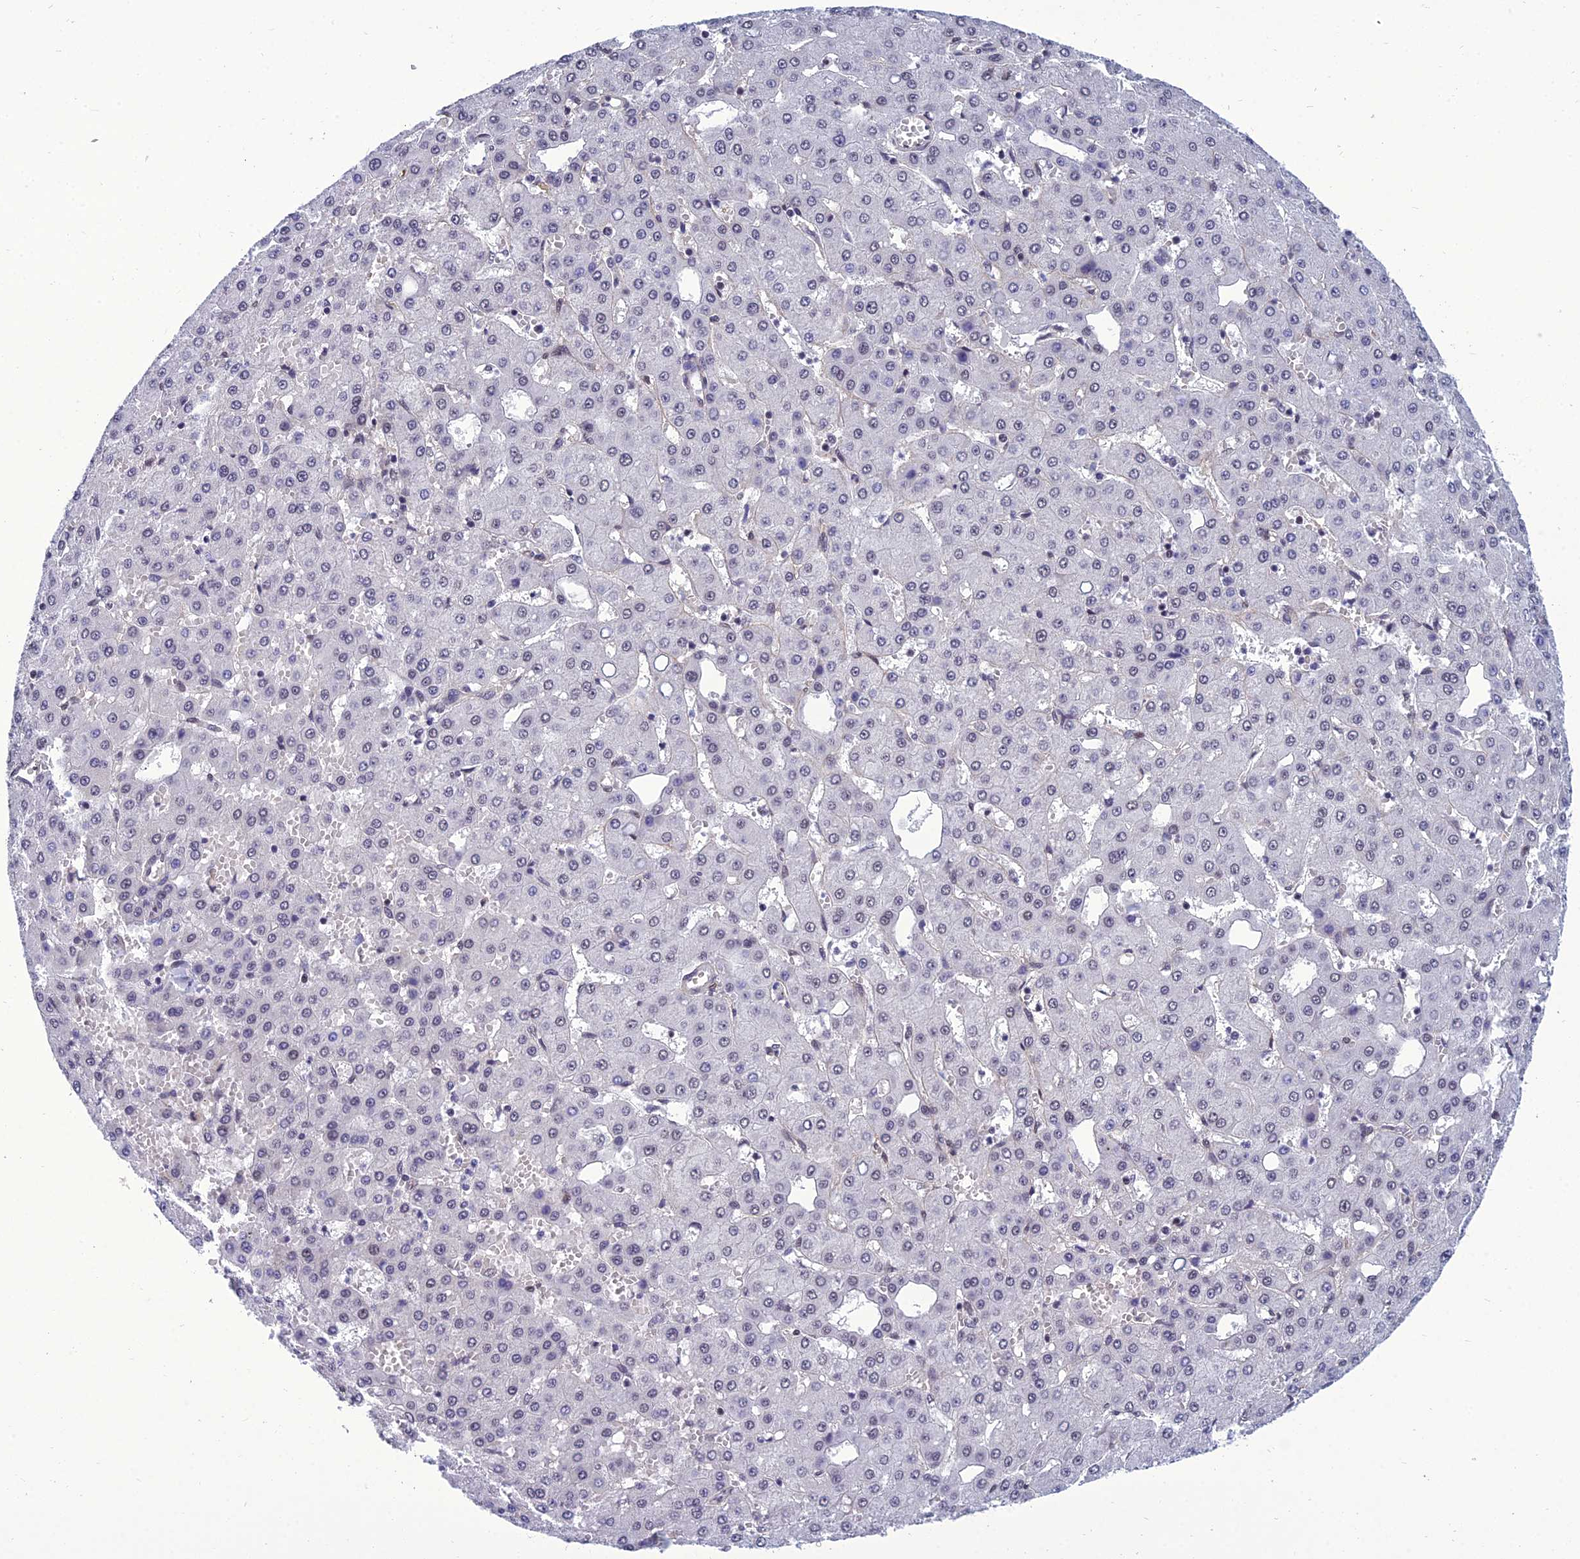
{"staining": {"intensity": "negative", "quantity": "none", "location": "none"}, "tissue": "liver cancer", "cell_type": "Tumor cells", "image_type": "cancer", "snomed": [{"axis": "morphology", "description": "Carcinoma, Hepatocellular, NOS"}, {"axis": "topography", "description": "Liver"}], "caption": "Immunohistochemical staining of liver cancer (hepatocellular carcinoma) reveals no significant positivity in tumor cells. (DAB IHC with hematoxylin counter stain).", "gene": "RSRC1", "patient": {"sex": "male", "age": 47}}